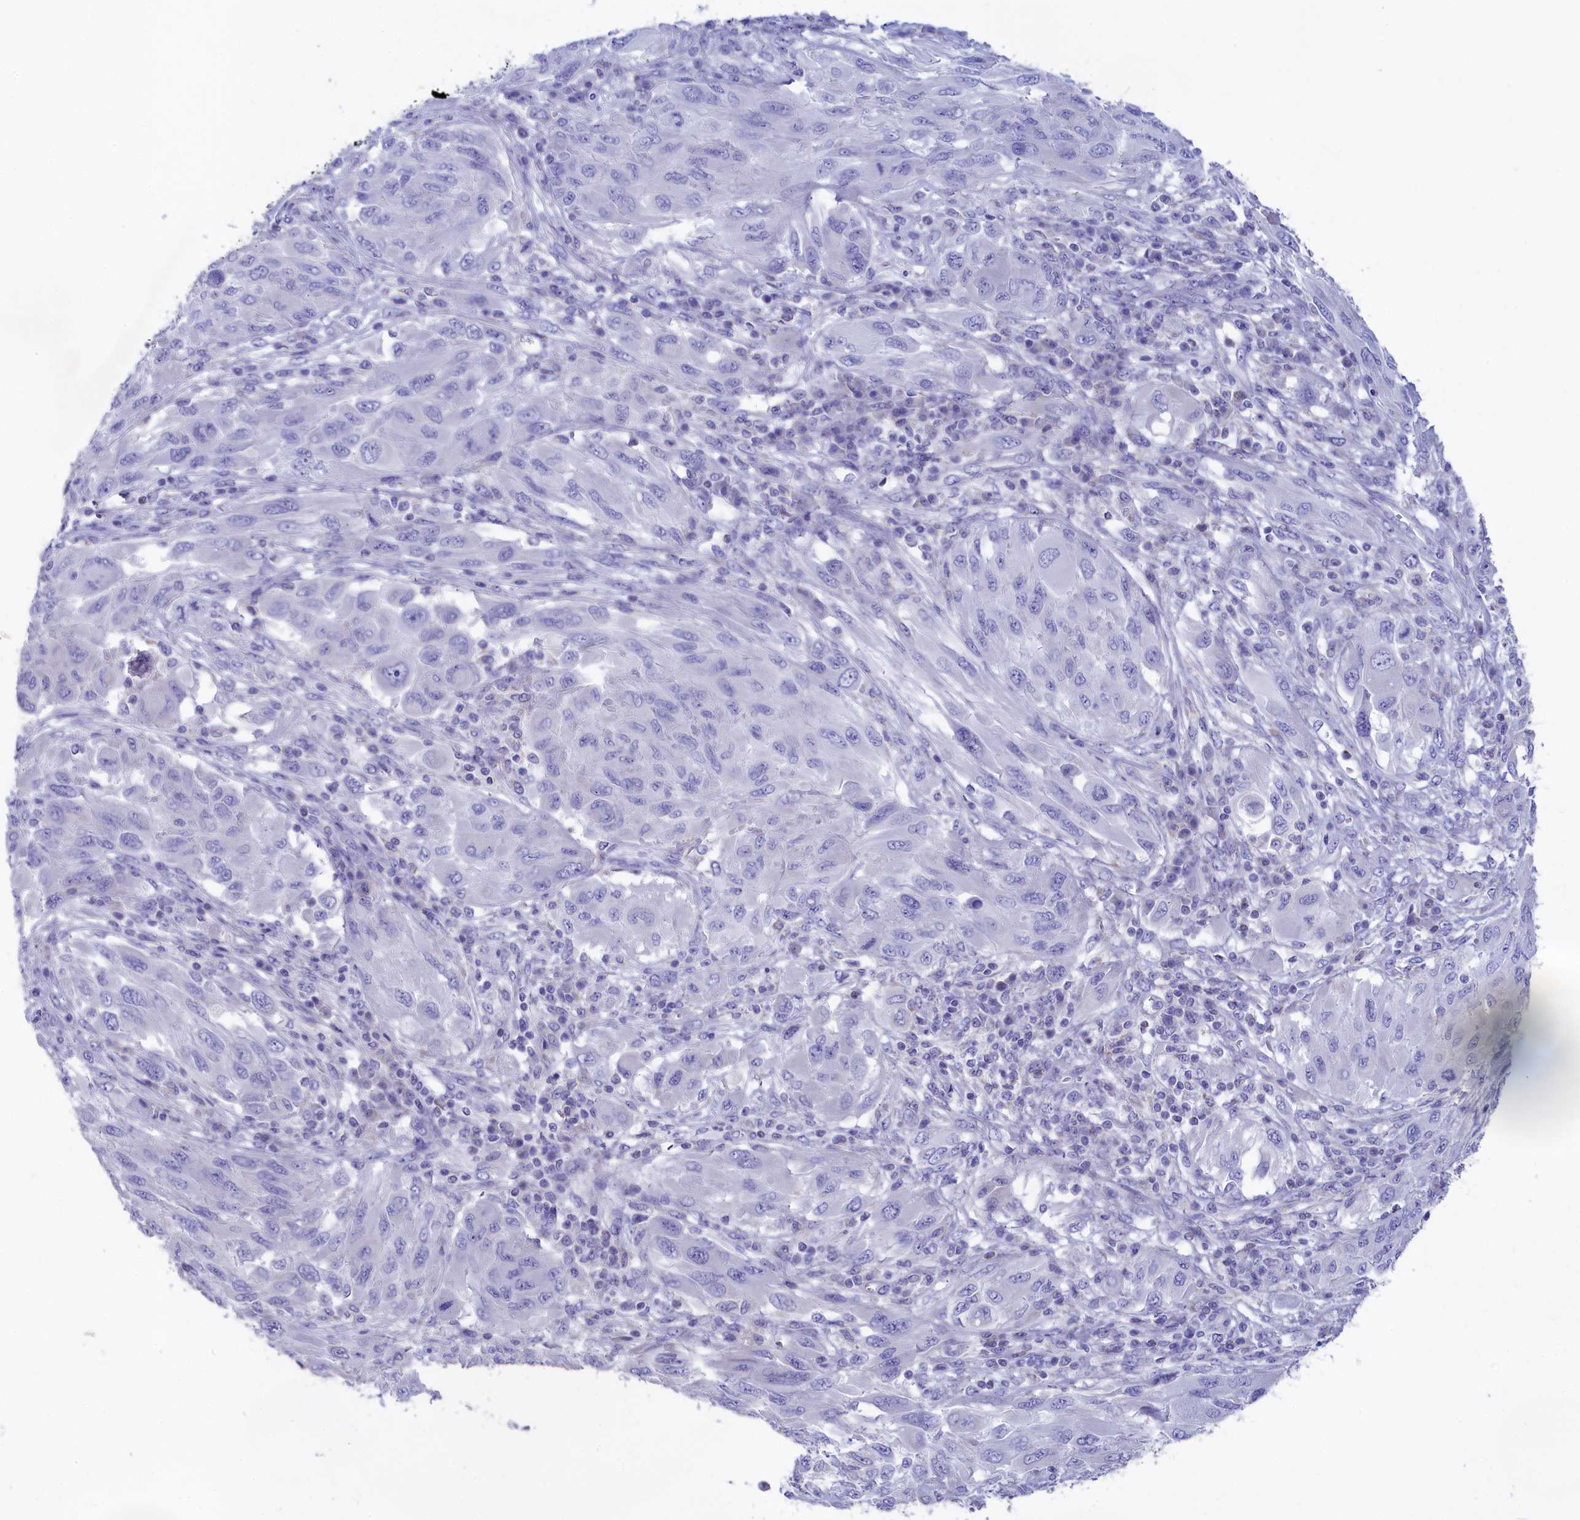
{"staining": {"intensity": "negative", "quantity": "none", "location": "none"}, "tissue": "melanoma", "cell_type": "Tumor cells", "image_type": "cancer", "snomed": [{"axis": "morphology", "description": "Malignant melanoma, NOS"}, {"axis": "topography", "description": "Skin"}], "caption": "Immunohistochemistry (IHC) of malignant melanoma displays no staining in tumor cells.", "gene": "PRDM12", "patient": {"sex": "female", "age": 91}}